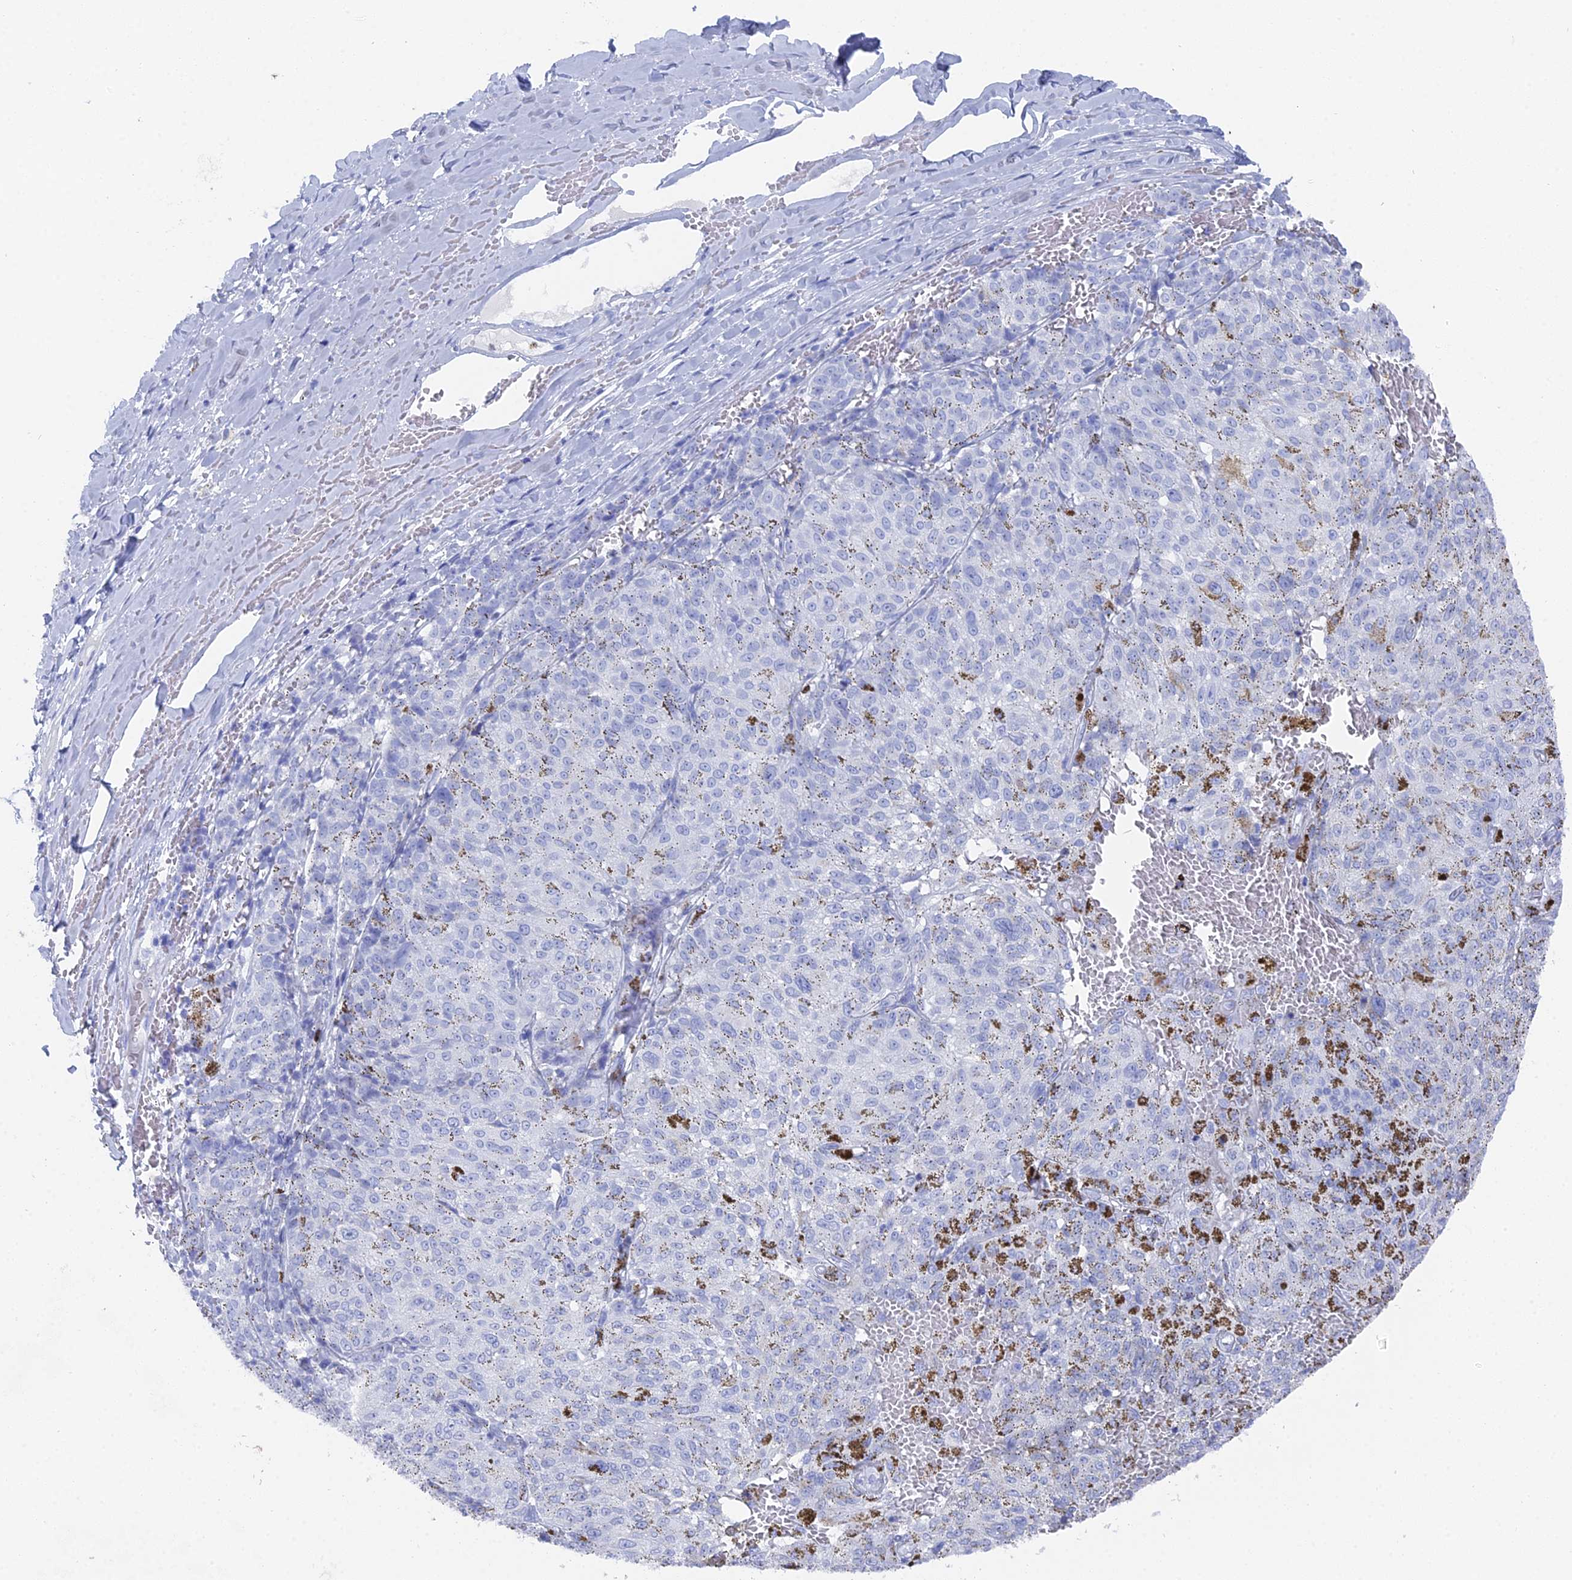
{"staining": {"intensity": "negative", "quantity": "none", "location": "none"}, "tissue": "melanoma", "cell_type": "Tumor cells", "image_type": "cancer", "snomed": [{"axis": "morphology", "description": "Malignant melanoma, NOS"}, {"axis": "topography", "description": "Skin"}], "caption": "Photomicrograph shows no significant protein positivity in tumor cells of malignant melanoma.", "gene": "ENPP3", "patient": {"sex": "female", "age": 72}}